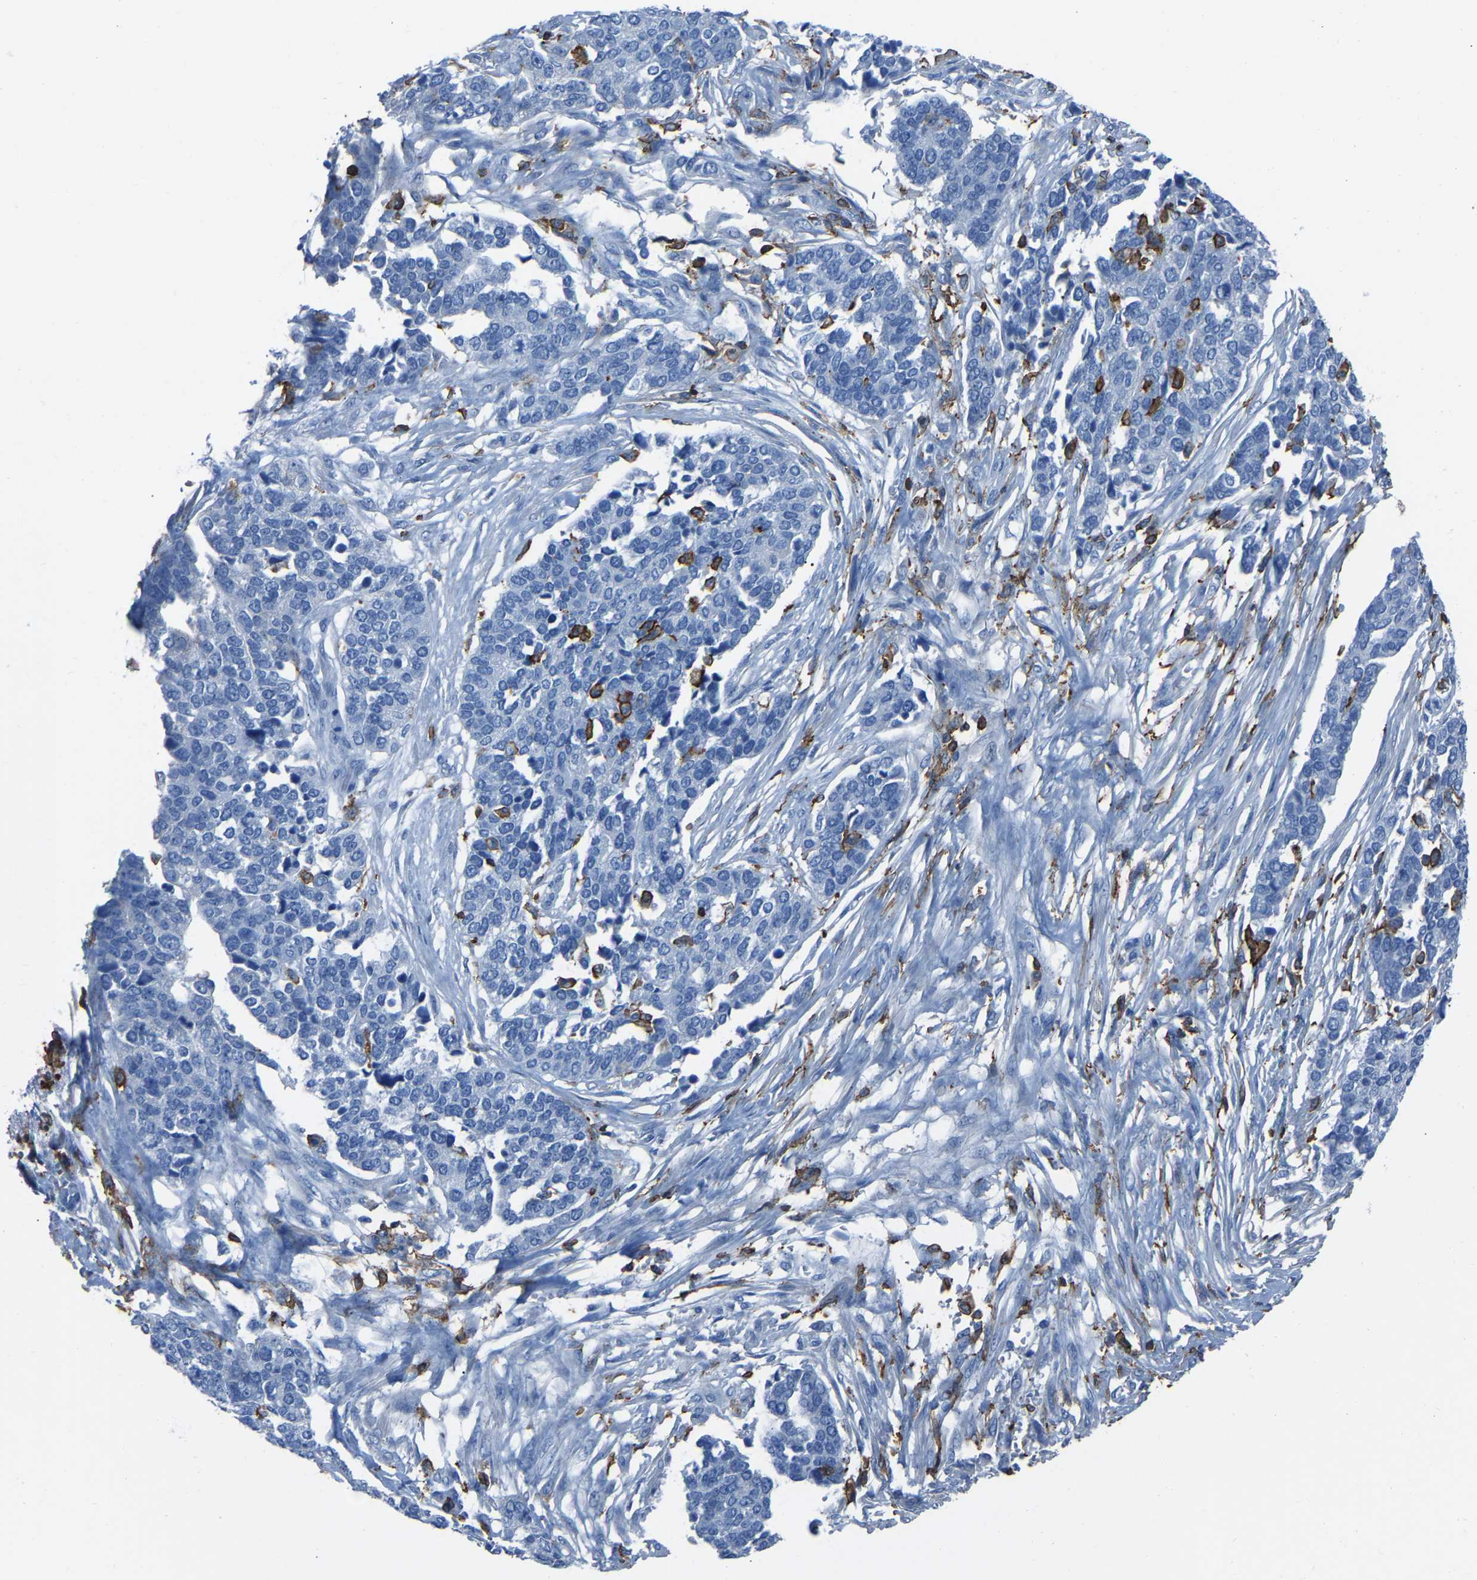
{"staining": {"intensity": "negative", "quantity": "none", "location": "none"}, "tissue": "ovarian cancer", "cell_type": "Tumor cells", "image_type": "cancer", "snomed": [{"axis": "morphology", "description": "Cystadenocarcinoma, serous, NOS"}, {"axis": "topography", "description": "Ovary"}], "caption": "Serous cystadenocarcinoma (ovarian) stained for a protein using immunohistochemistry (IHC) displays no positivity tumor cells.", "gene": "LSP1", "patient": {"sex": "female", "age": 44}}